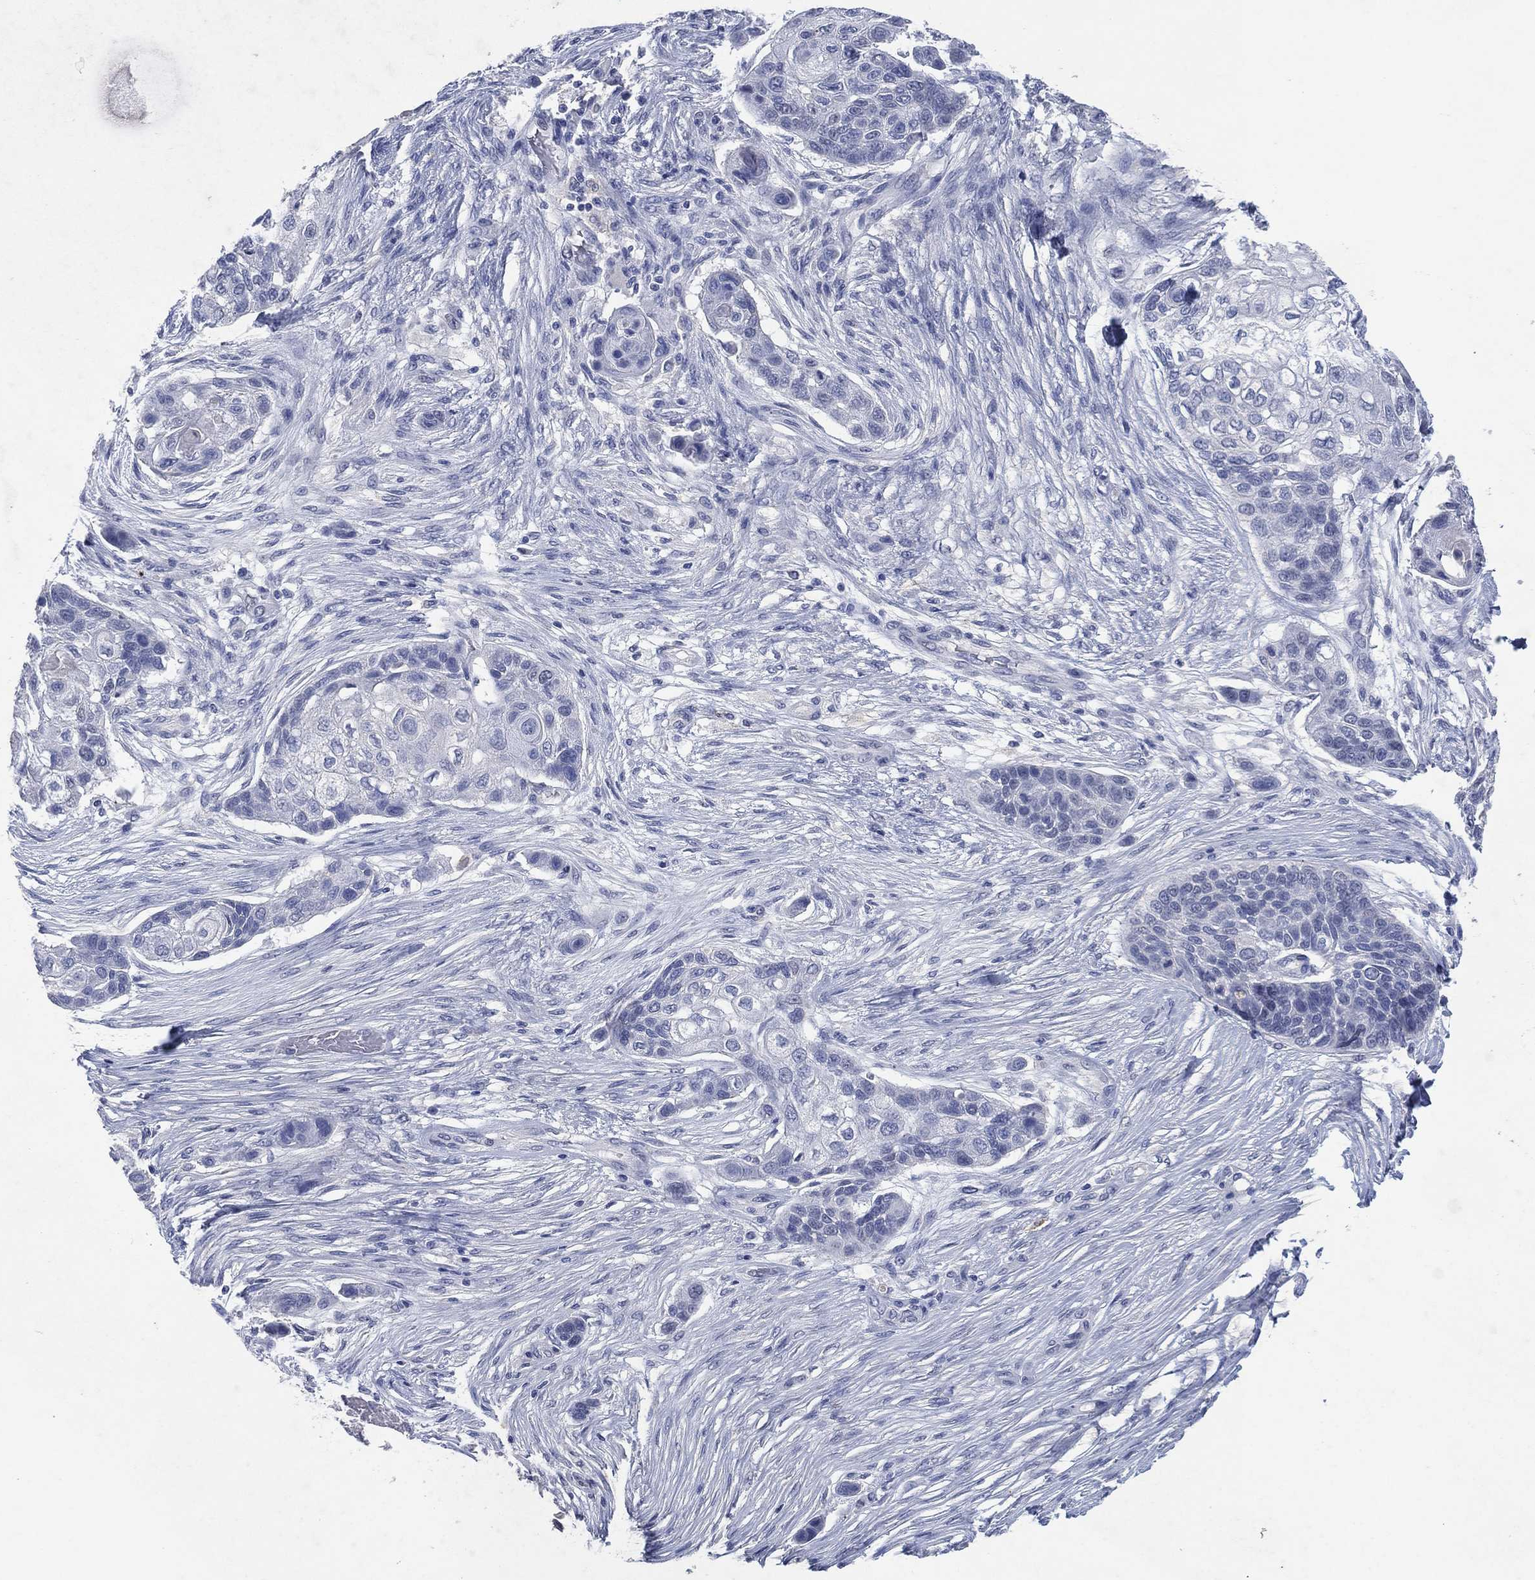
{"staining": {"intensity": "negative", "quantity": "none", "location": "none"}, "tissue": "lung cancer", "cell_type": "Tumor cells", "image_type": "cancer", "snomed": [{"axis": "morphology", "description": "Squamous cell carcinoma, NOS"}, {"axis": "topography", "description": "Lung"}], "caption": "The immunohistochemistry (IHC) histopathology image has no significant expression in tumor cells of squamous cell carcinoma (lung) tissue.", "gene": "FSCN2", "patient": {"sex": "male", "age": 69}}